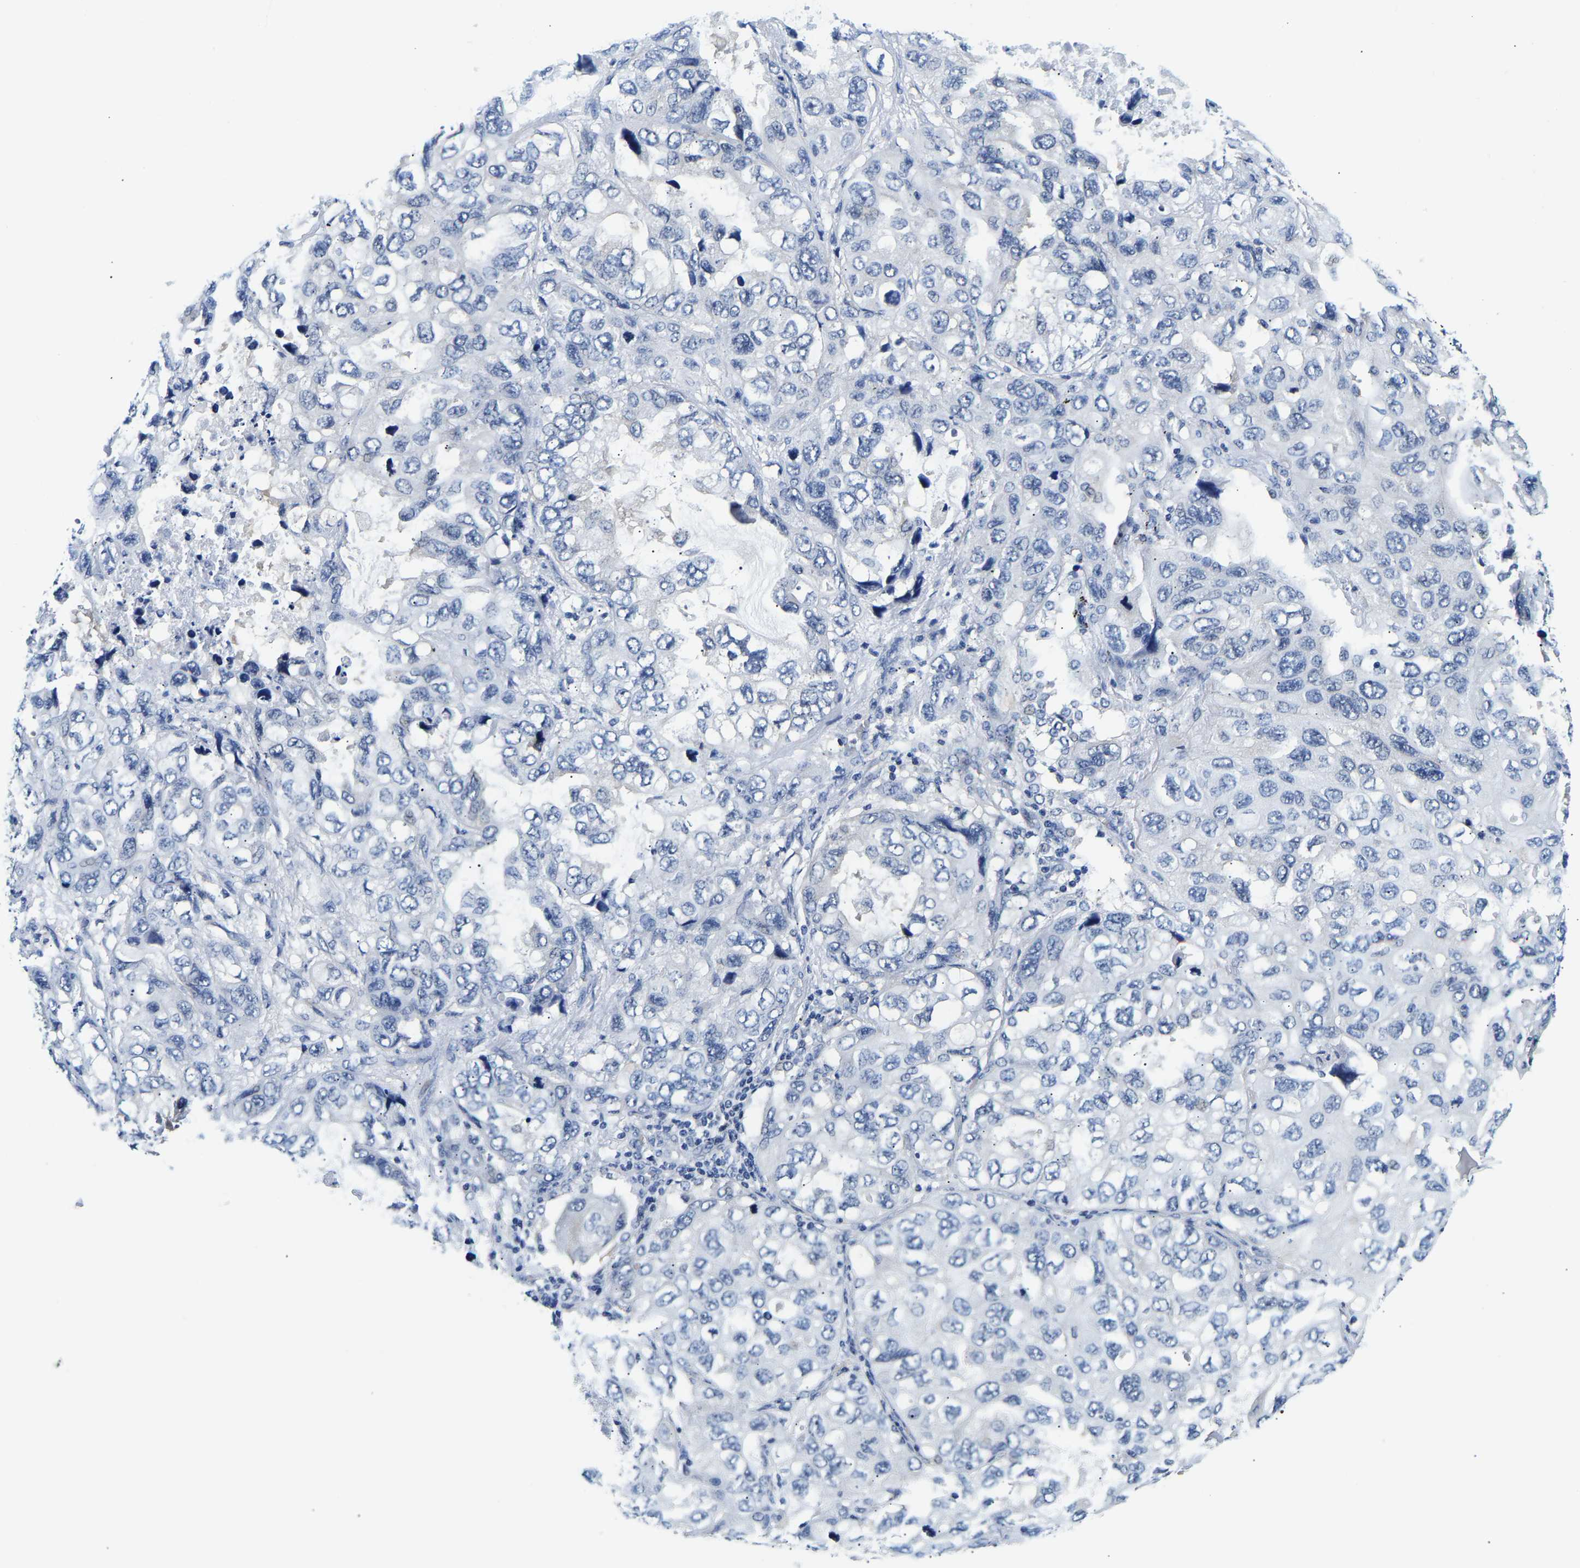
{"staining": {"intensity": "negative", "quantity": "none", "location": "none"}, "tissue": "lung cancer", "cell_type": "Tumor cells", "image_type": "cancer", "snomed": [{"axis": "morphology", "description": "Squamous cell carcinoma, NOS"}, {"axis": "topography", "description": "Lung"}], "caption": "A micrograph of human lung cancer (squamous cell carcinoma) is negative for staining in tumor cells. (Brightfield microscopy of DAB immunohistochemistry at high magnification).", "gene": "UCHL3", "patient": {"sex": "female", "age": 73}}